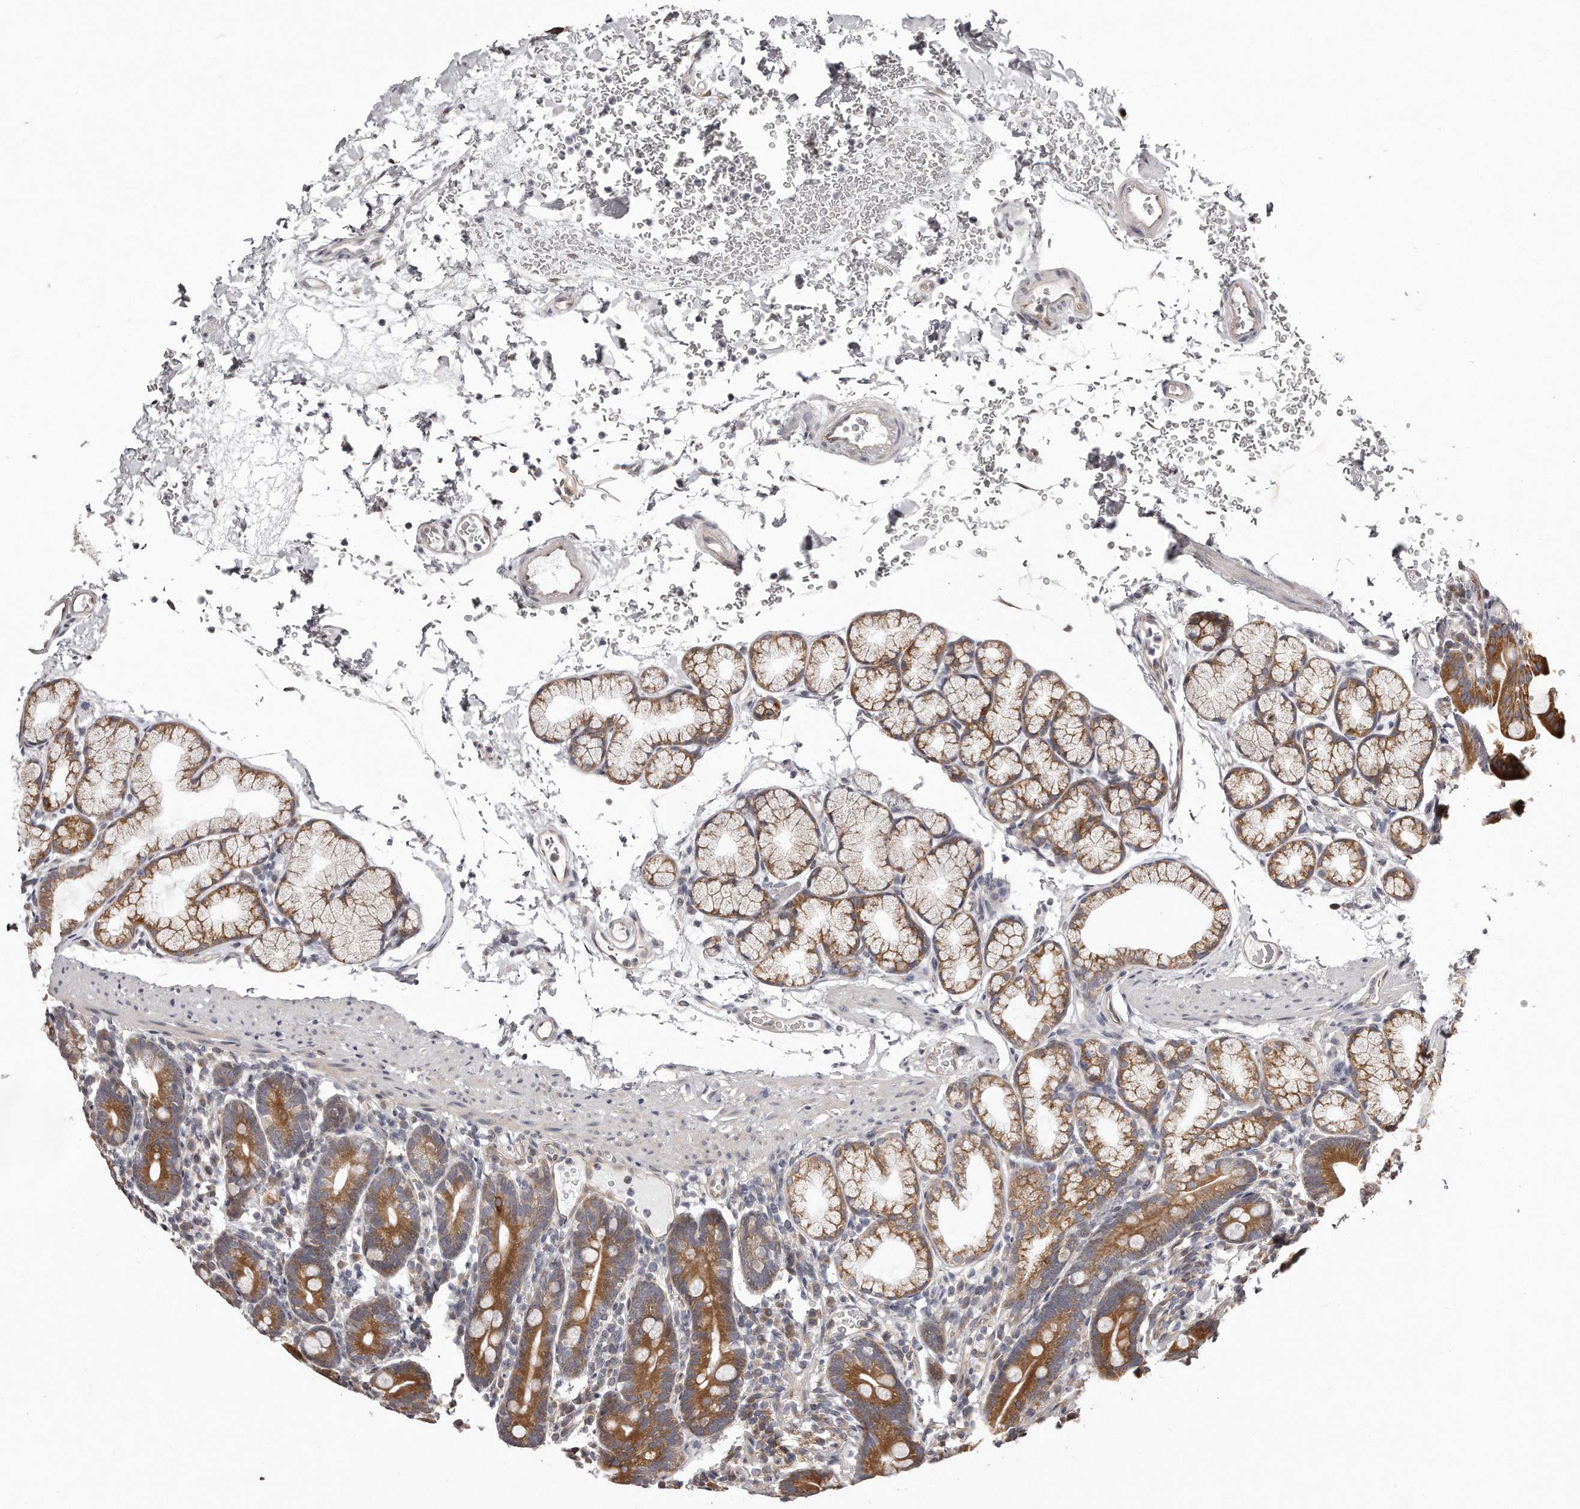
{"staining": {"intensity": "moderate", "quantity": ">75%", "location": "cytoplasmic/membranous"}, "tissue": "duodenum", "cell_type": "Glandular cells", "image_type": "normal", "snomed": [{"axis": "morphology", "description": "Normal tissue, NOS"}, {"axis": "topography", "description": "Duodenum"}], "caption": "Moderate cytoplasmic/membranous staining is present in approximately >75% of glandular cells in unremarkable duodenum.", "gene": "TRAPPC14", "patient": {"sex": "male", "age": 54}}